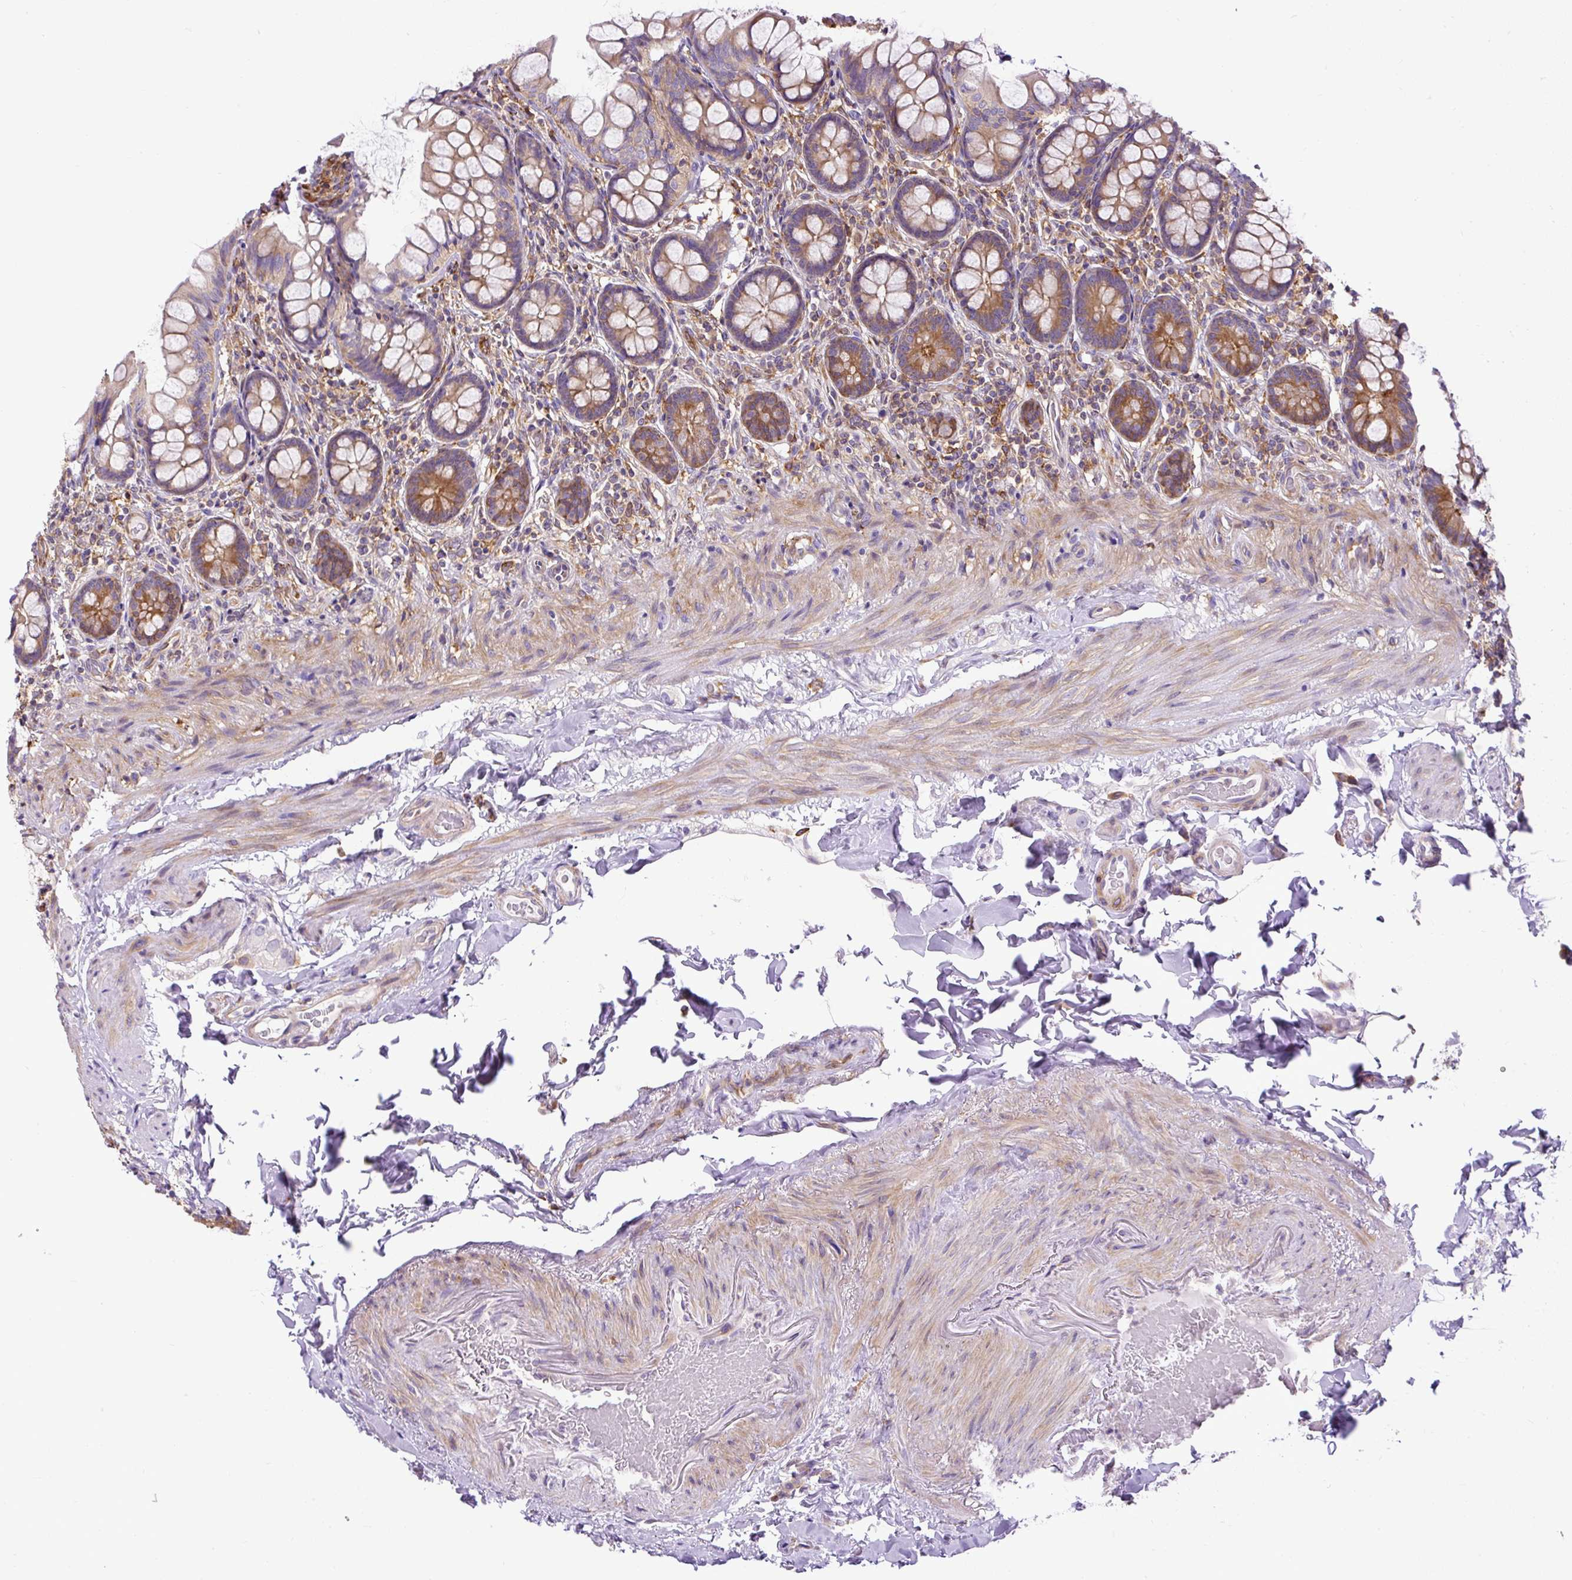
{"staining": {"intensity": "moderate", "quantity": "25%-75%", "location": "cytoplasmic/membranous"}, "tissue": "small intestine", "cell_type": "Glandular cells", "image_type": "normal", "snomed": [{"axis": "morphology", "description": "Normal tissue, NOS"}, {"axis": "topography", "description": "Small intestine"}], "caption": "A medium amount of moderate cytoplasmic/membranous expression is appreciated in approximately 25%-75% of glandular cells in unremarkable small intestine. (DAB = brown stain, brightfield microscopy at high magnification).", "gene": "MAP1S", "patient": {"sex": "male", "age": 70}}